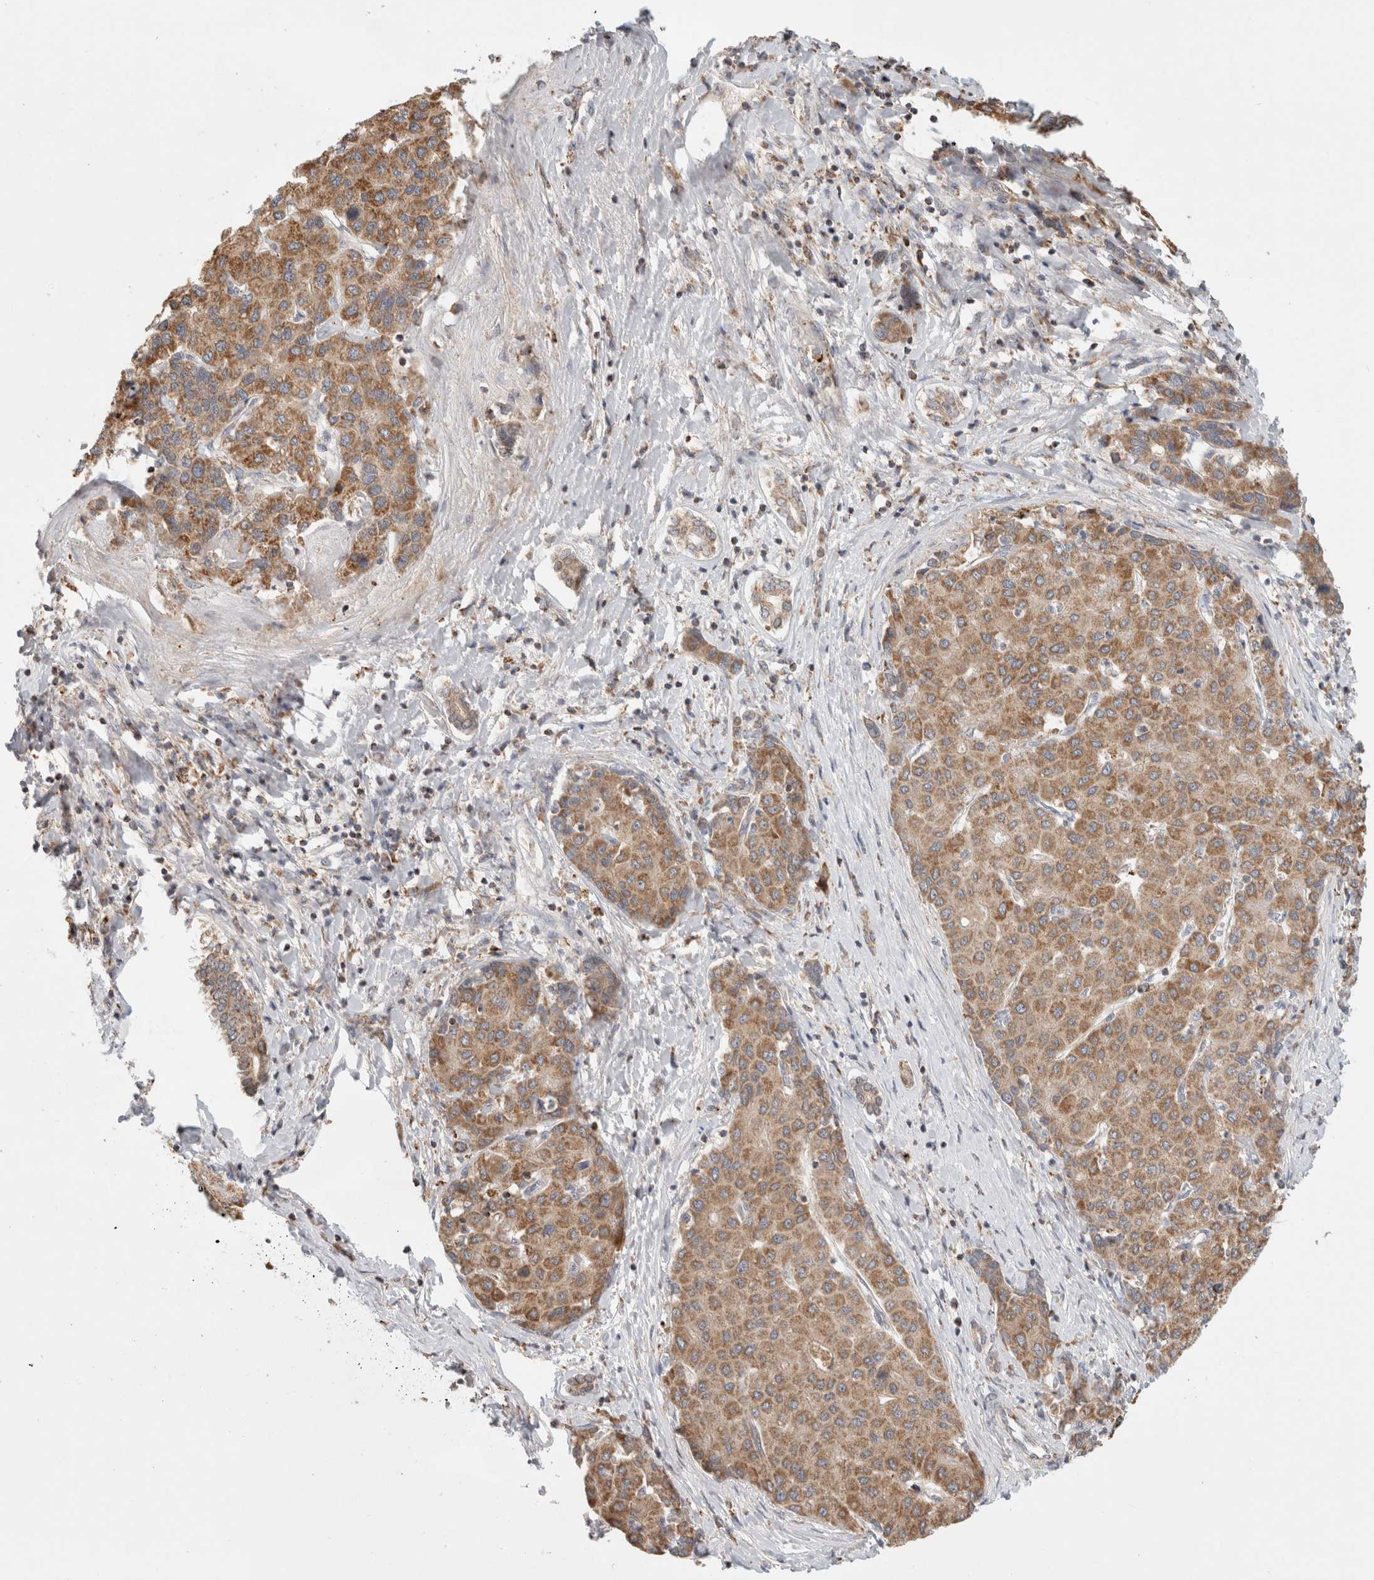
{"staining": {"intensity": "moderate", "quantity": ">75%", "location": "cytoplasmic/membranous"}, "tissue": "liver cancer", "cell_type": "Tumor cells", "image_type": "cancer", "snomed": [{"axis": "morphology", "description": "Carcinoma, Hepatocellular, NOS"}, {"axis": "topography", "description": "Liver"}], "caption": "The photomicrograph shows a brown stain indicating the presence of a protein in the cytoplasmic/membranous of tumor cells in hepatocellular carcinoma (liver). The staining was performed using DAB, with brown indicating positive protein expression. Nuclei are stained blue with hematoxylin.", "gene": "HROB", "patient": {"sex": "male", "age": 65}}